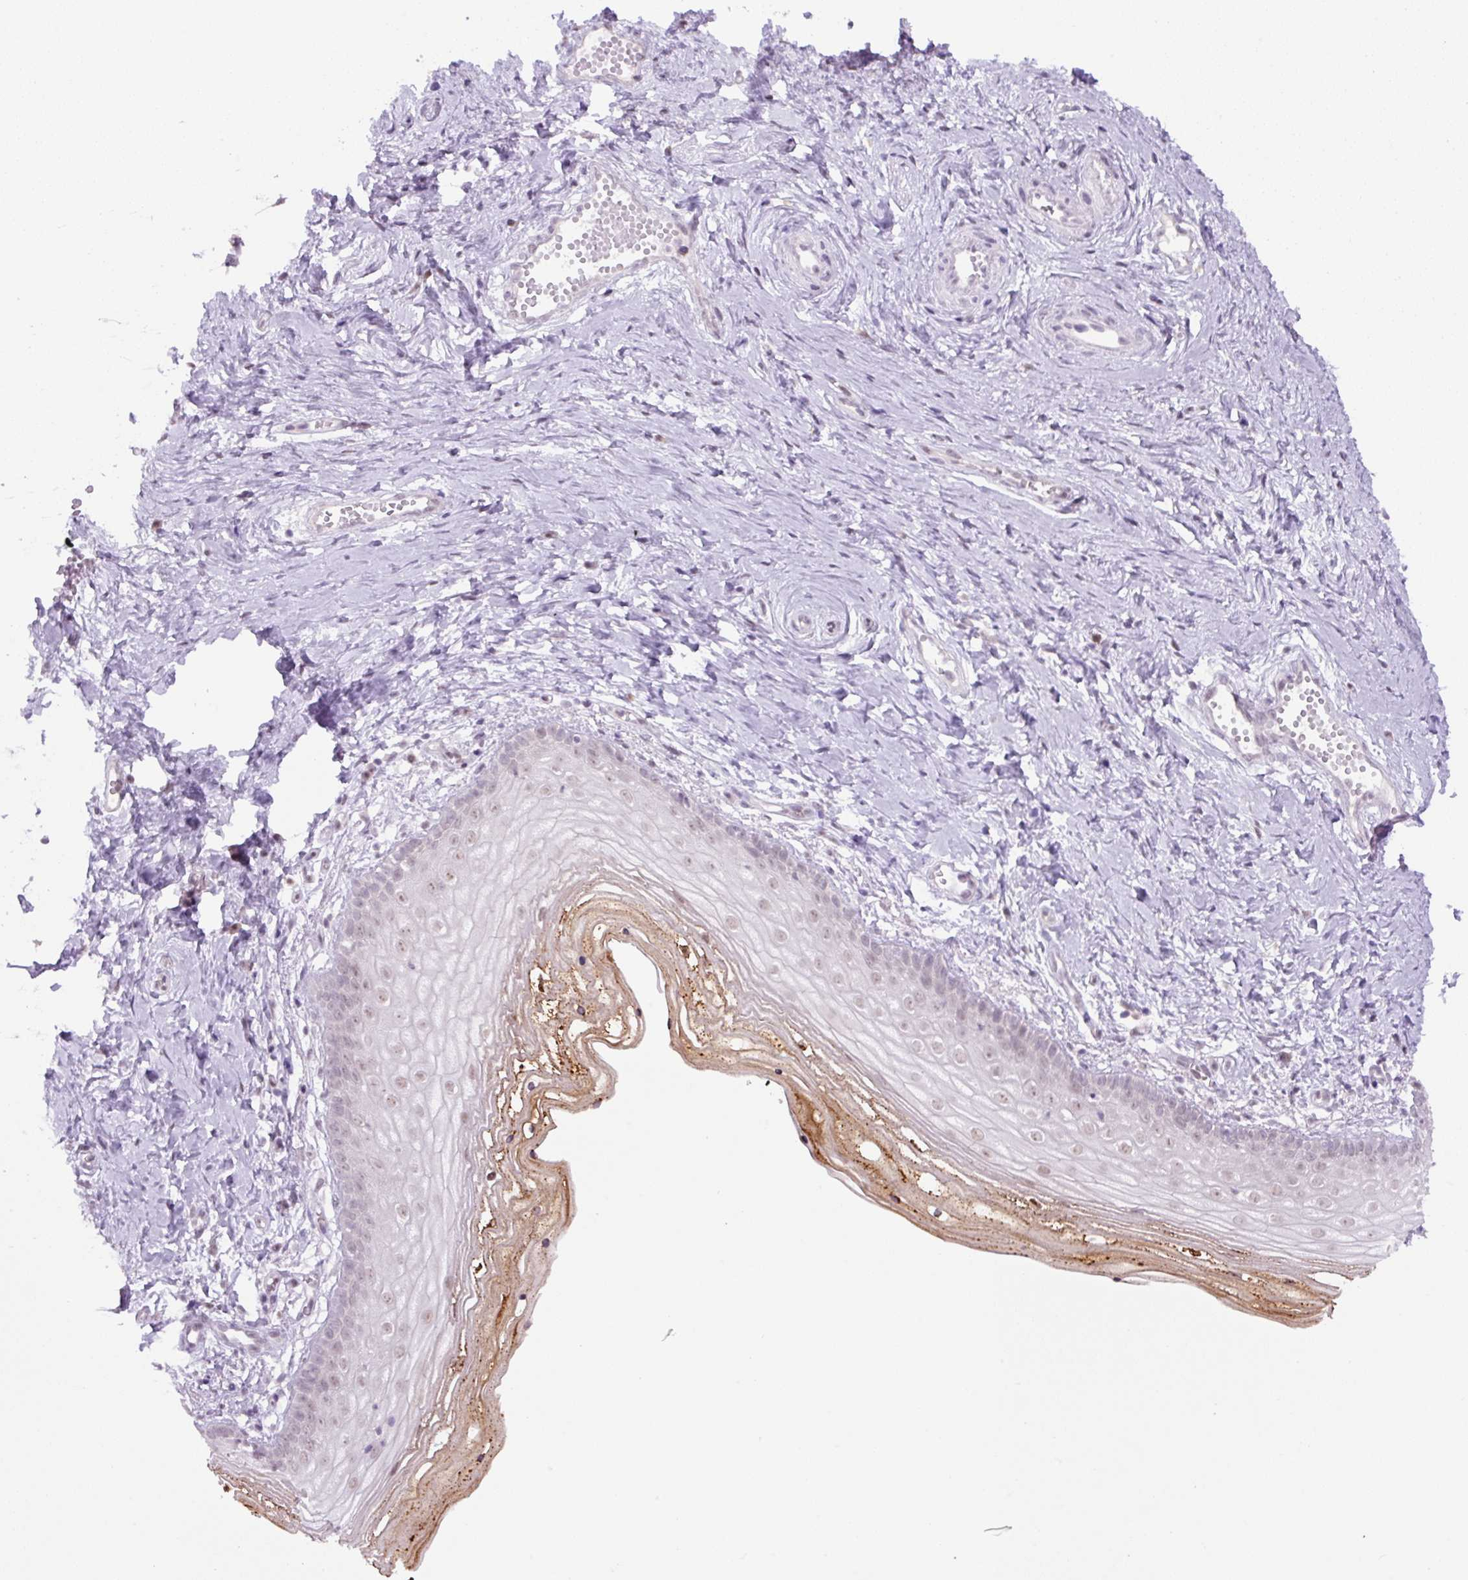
{"staining": {"intensity": "moderate", "quantity": "25%-75%", "location": "cytoplasmic/membranous,nuclear"}, "tissue": "vagina", "cell_type": "Squamous epithelial cells", "image_type": "normal", "snomed": [{"axis": "morphology", "description": "Normal tissue, NOS"}, {"axis": "topography", "description": "Vagina"}], "caption": "The micrograph shows a brown stain indicating the presence of a protein in the cytoplasmic/membranous,nuclear of squamous epithelial cells in vagina. The protein of interest is stained brown, and the nuclei are stained in blue (DAB IHC with brightfield microscopy, high magnification).", "gene": "RYBP", "patient": {"sex": "female", "age": 38}}